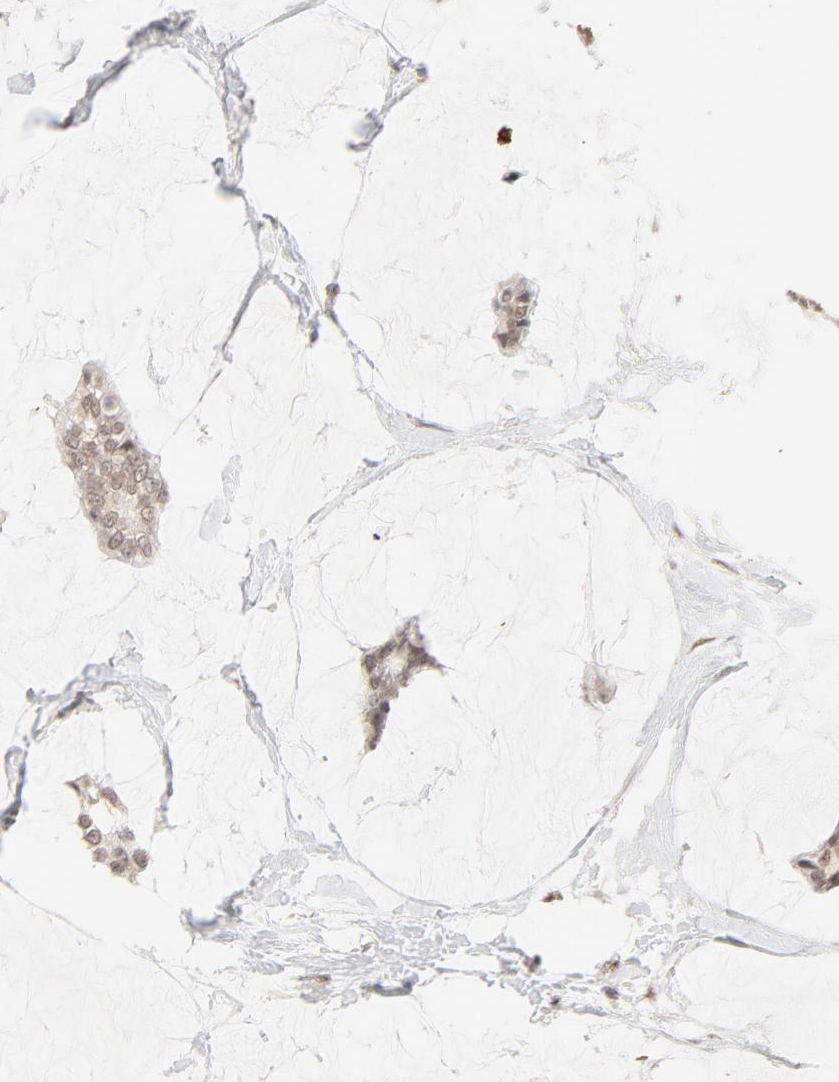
{"staining": {"intensity": "weak", "quantity": ">75%", "location": "nuclear"}, "tissue": "breast cancer", "cell_type": "Tumor cells", "image_type": "cancer", "snomed": [{"axis": "morphology", "description": "Duct carcinoma"}, {"axis": "topography", "description": "Breast"}], "caption": "Breast cancer (invasive ductal carcinoma) was stained to show a protein in brown. There is low levels of weak nuclear positivity in about >75% of tumor cells.", "gene": "PBX3", "patient": {"sex": "female", "age": 93}}